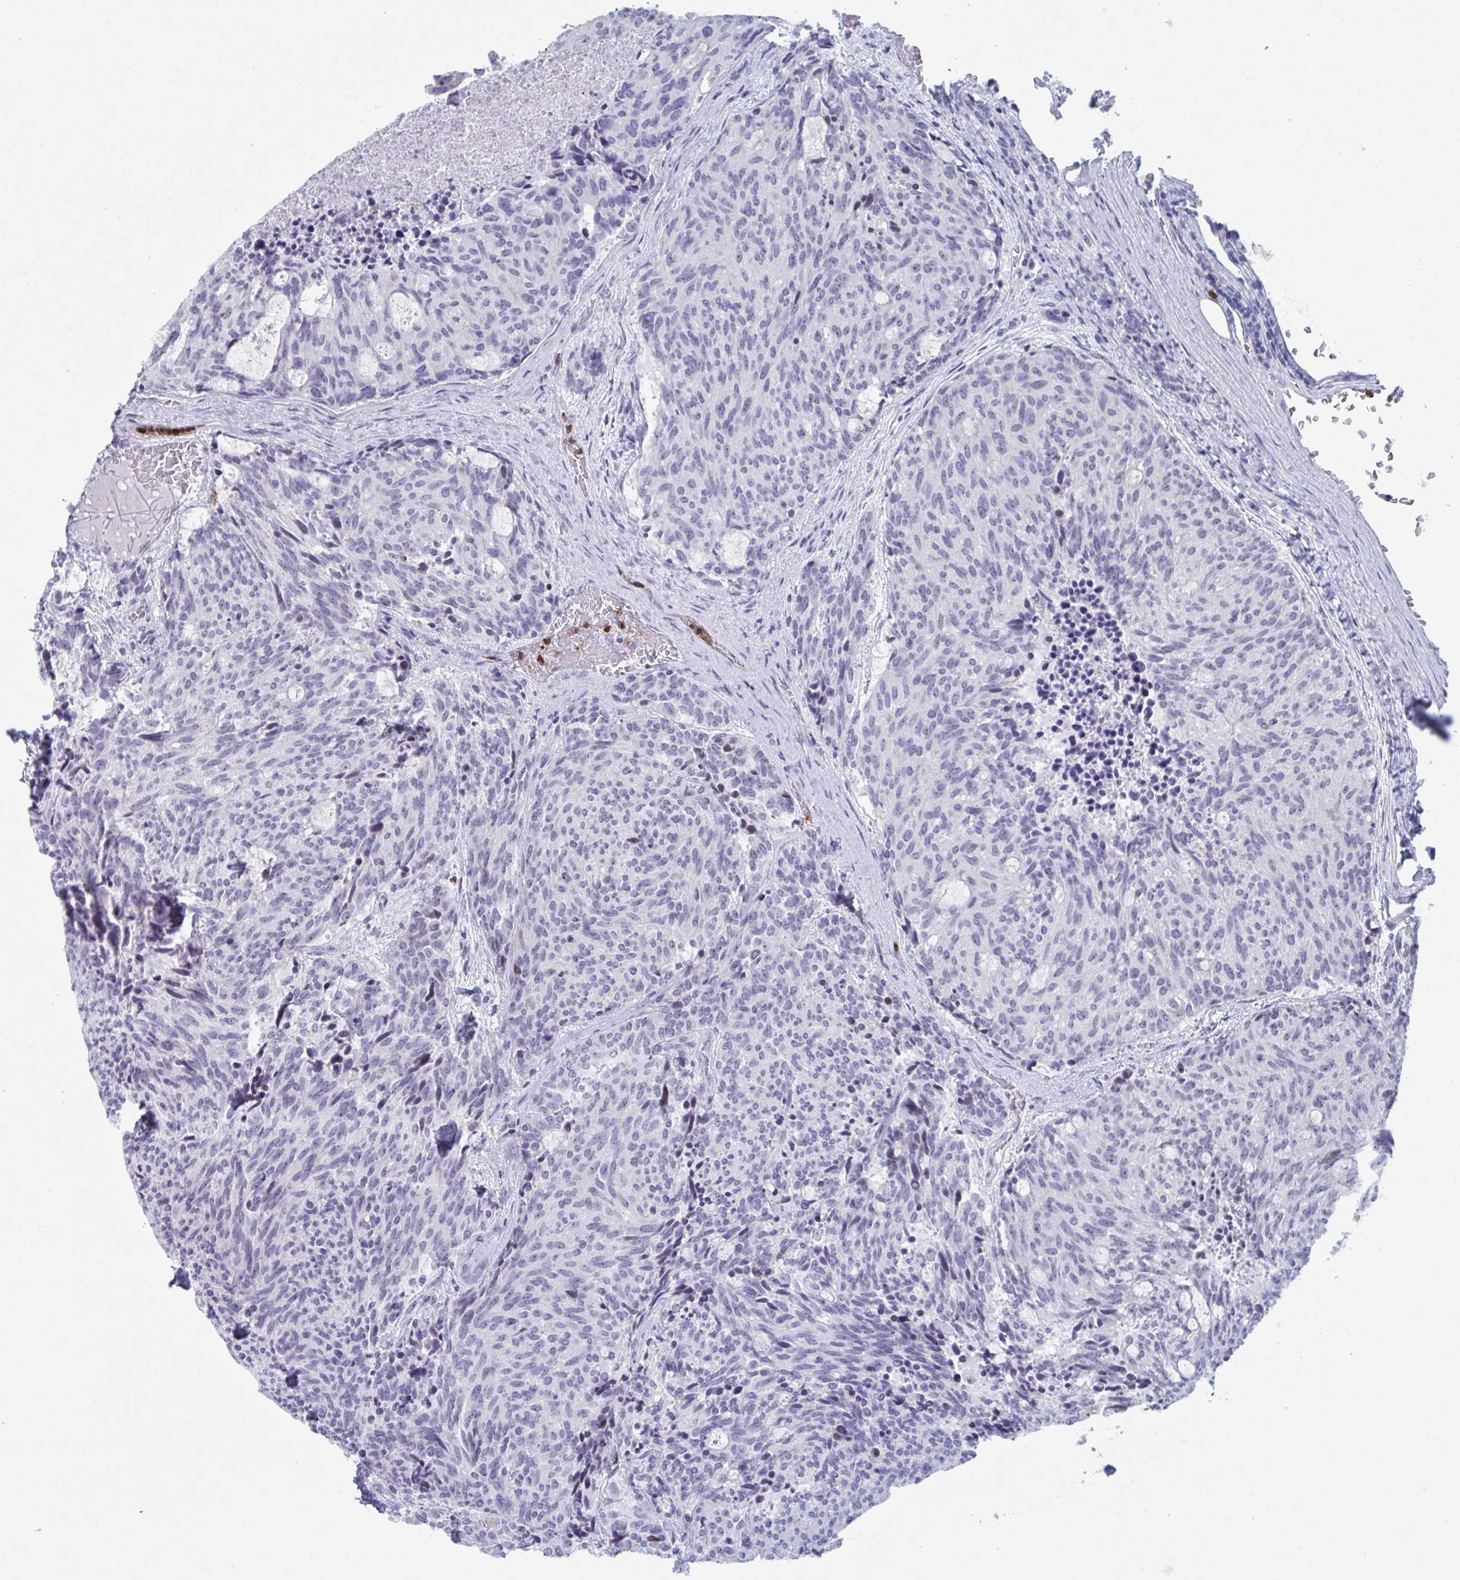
{"staining": {"intensity": "weak", "quantity": "<25%", "location": "nuclear"}, "tissue": "carcinoid", "cell_type": "Tumor cells", "image_type": "cancer", "snomed": [{"axis": "morphology", "description": "Carcinoid, malignant, NOS"}, {"axis": "topography", "description": "Pancreas"}], "caption": "A photomicrograph of human carcinoid is negative for staining in tumor cells.", "gene": "CYP4F11", "patient": {"sex": "female", "age": 54}}